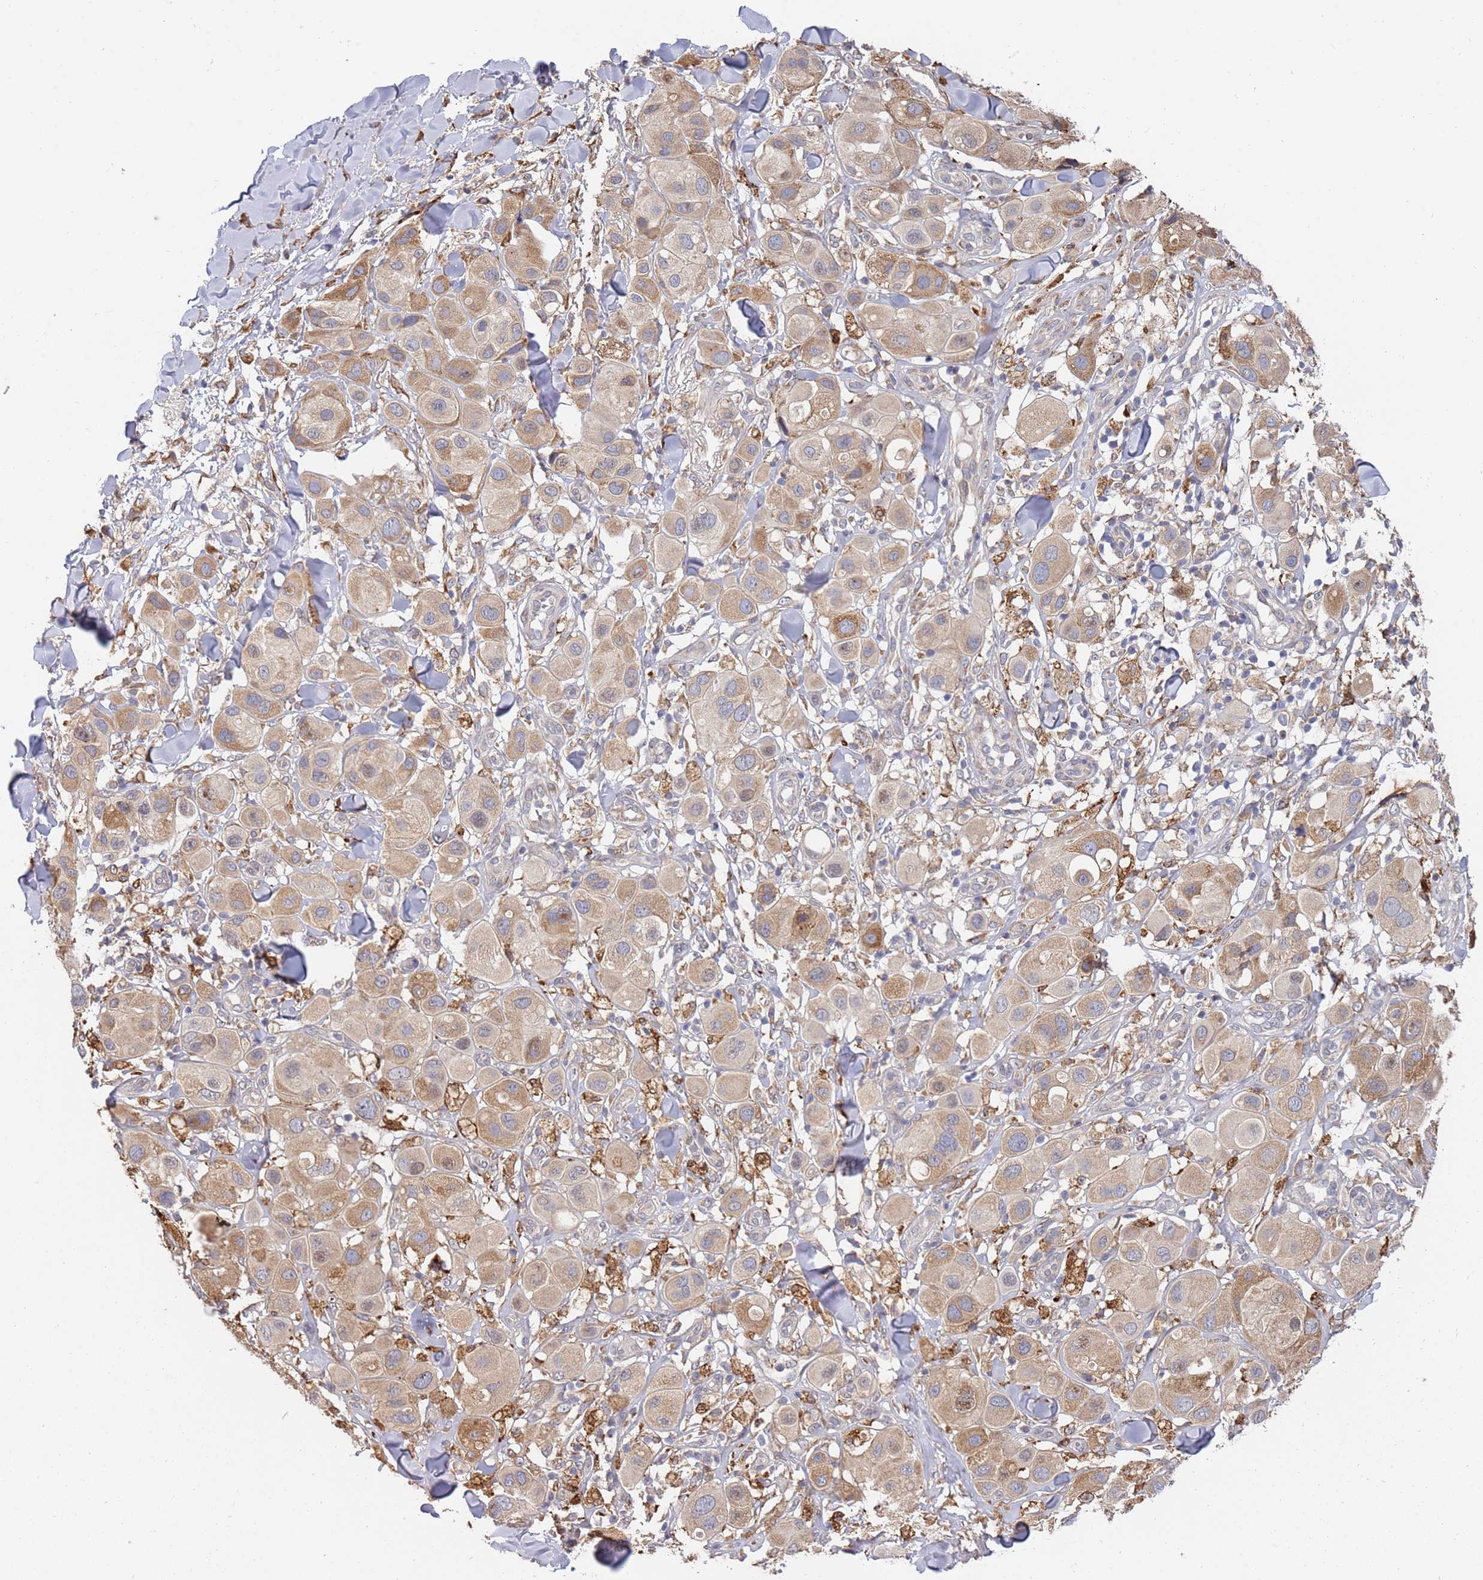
{"staining": {"intensity": "moderate", "quantity": ">75%", "location": "cytoplasmic/membranous"}, "tissue": "melanoma", "cell_type": "Tumor cells", "image_type": "cancer", "snomed": [{"axis": "morphology", "description": "Malignant melanoma, Metastatic site"}, {"axis": "topography", "description": "Skin"}], "caption": "Immunohistochemical staining of human malignant melanoma (metastatic site) displays medium levels of moderate cytoplasmic/membranous protein staining in about >75% of tumor cells.", "gene": "VRK2", "patient": {"sex": "male", "age": 41}}